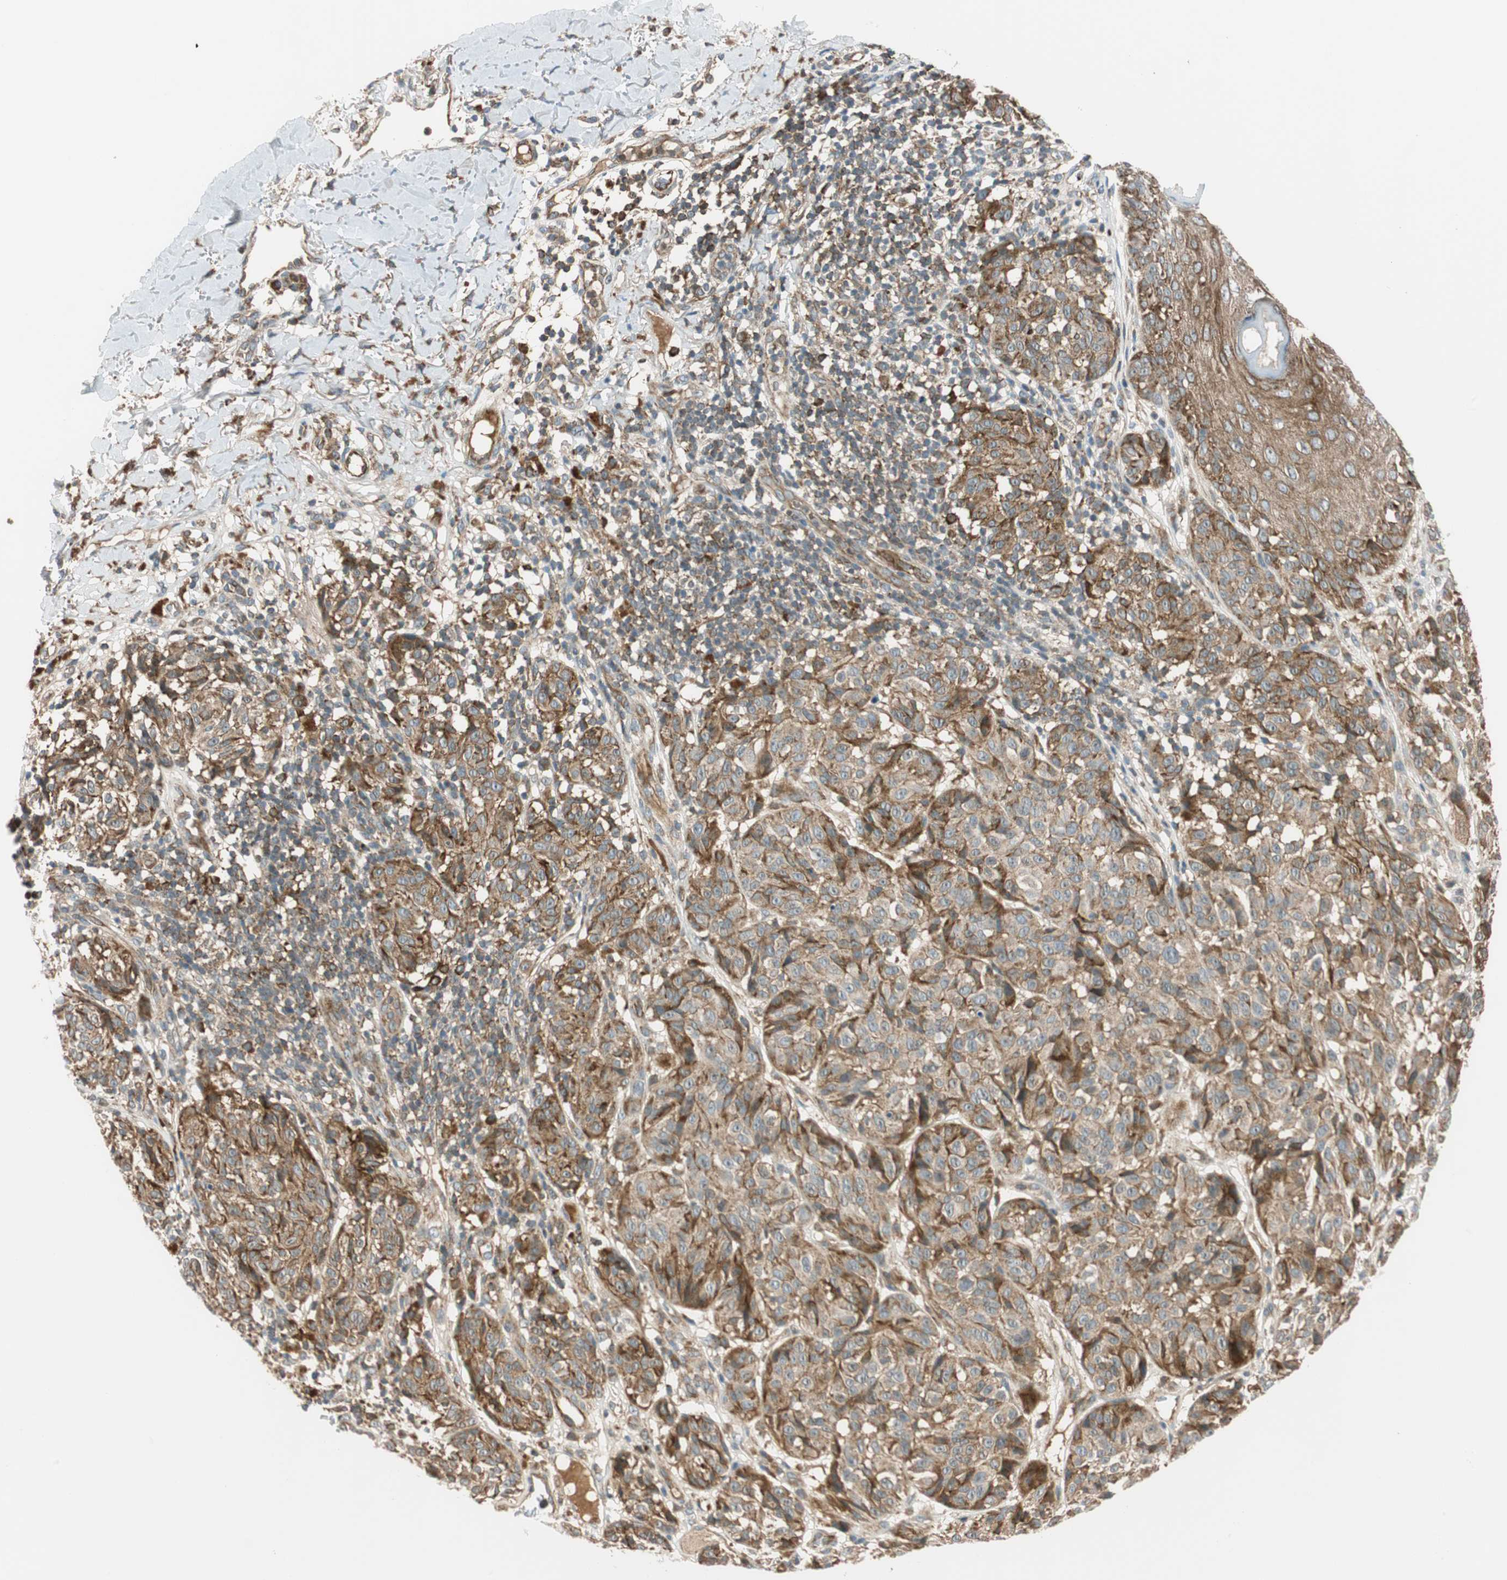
{"staining": {"intensity": "strong", "quantity": ">75%", "location": "cytoplasmic/membranous"}, "tissue": "melanoma", "cell_type": "Tumor cells", "image_type": "cancer", "snomed": [{"axis": "morphology", "description": "Malignant melanoma, NOS"}, {"axis": "topography", "description": "Skin"}], "caption": "Human melanoma stained with a brown dye displays strong cytoplasmic/membranous positive expression in about >75% of tumor cells.", "gene": "ABI1", "patient": {"sex": "female", "age": 46}}